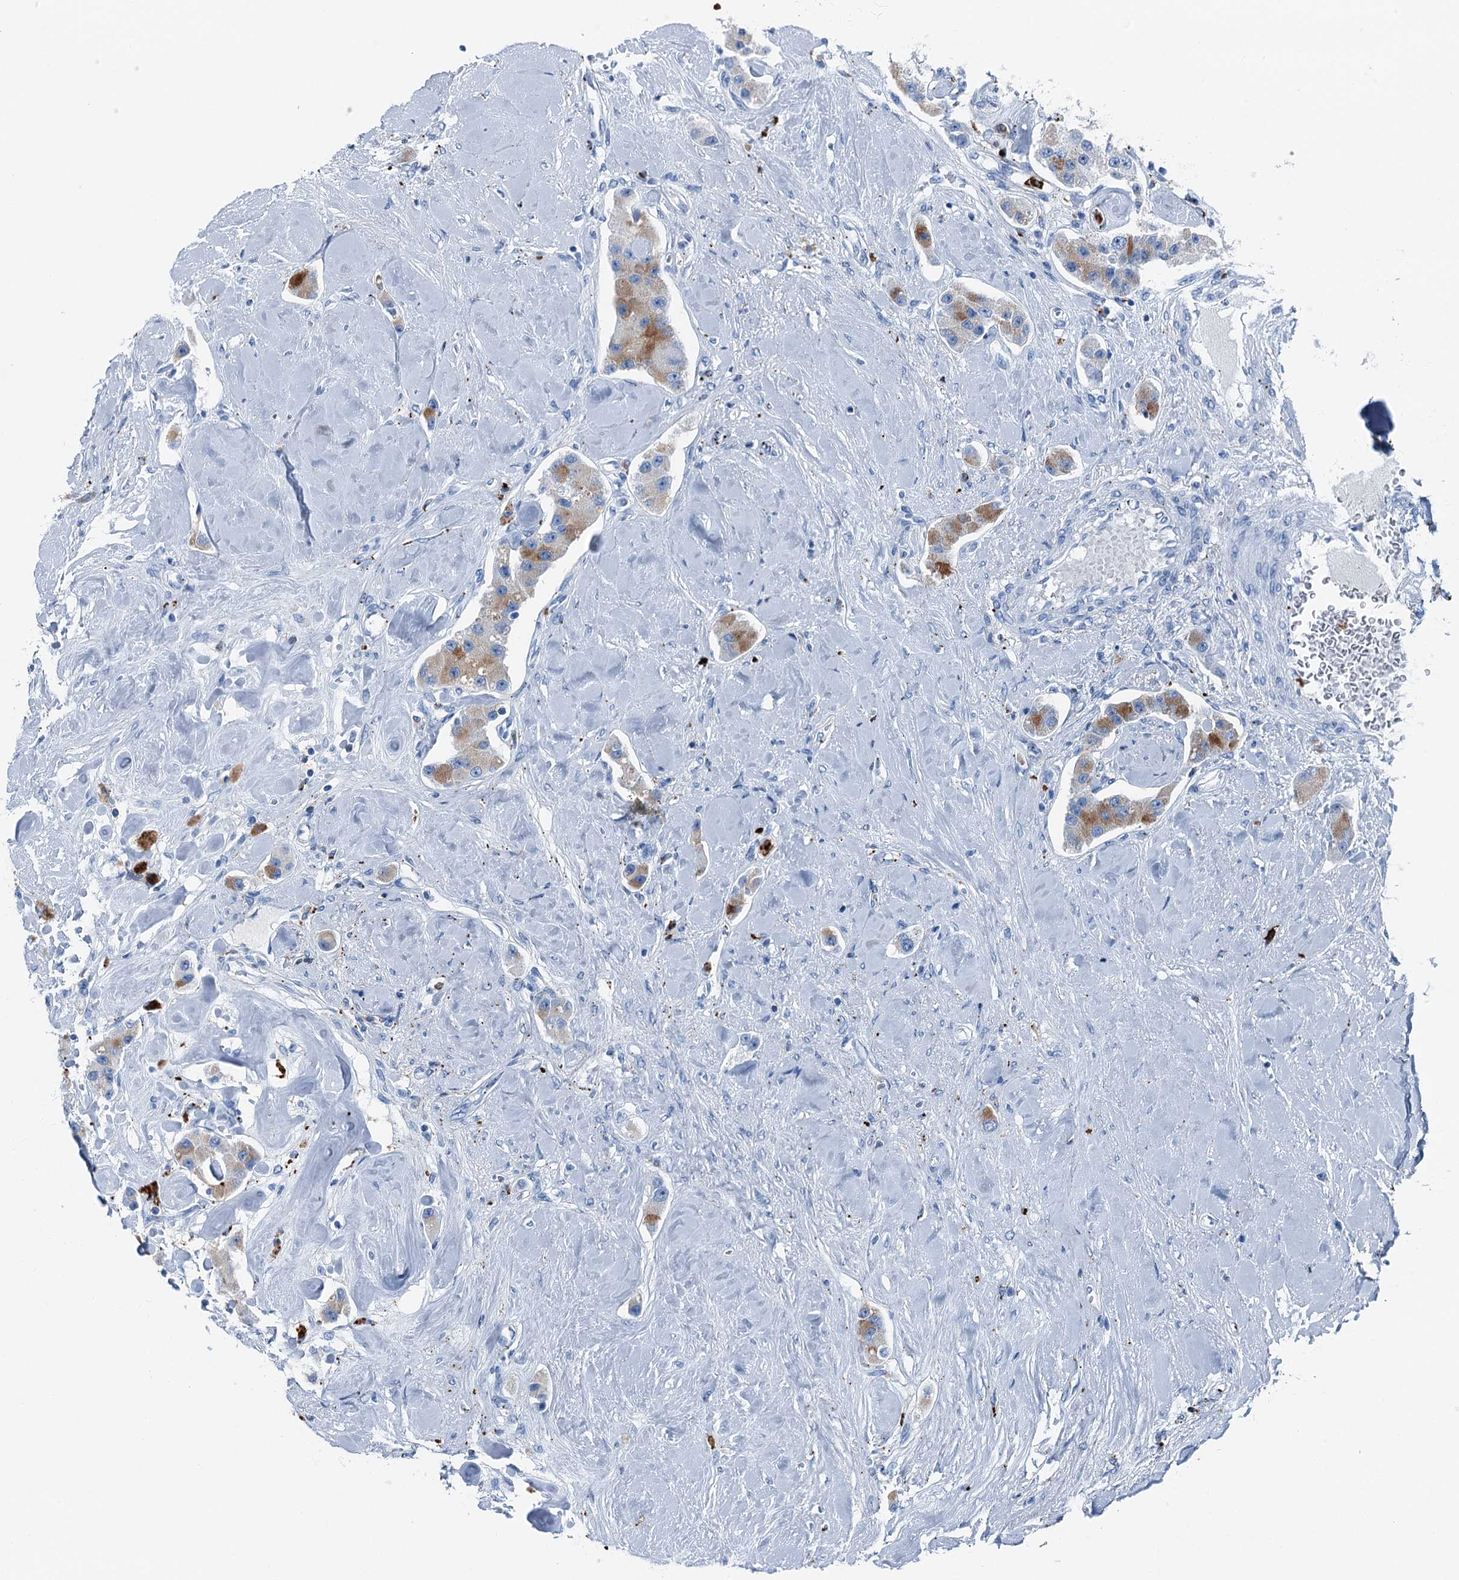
{"staining": {"intensity": "moderate", "quantity": "<25%", "location": "cytoplasmic/membranous"}, "tissue": "carcinoid", "cell_type": "Tumor cells", "image_type": "cancer", "snomed": [{"axis": "morphology", "description": "Carcinoid, malignant, NOS"}, {"axis": "topography", "description": "Pancreas"}], "caption": "Tumor cells reveal low levels of moderate cytoplasmic/membranous staining in about <25% of cells in malignant carcinoid. (Stains: DAB in brown, nuclei in blue, Microscopy: brightfield microscopy at high magnification).", "gene": "PLAC8", "patient": {"sex": "male", "age": 41}}